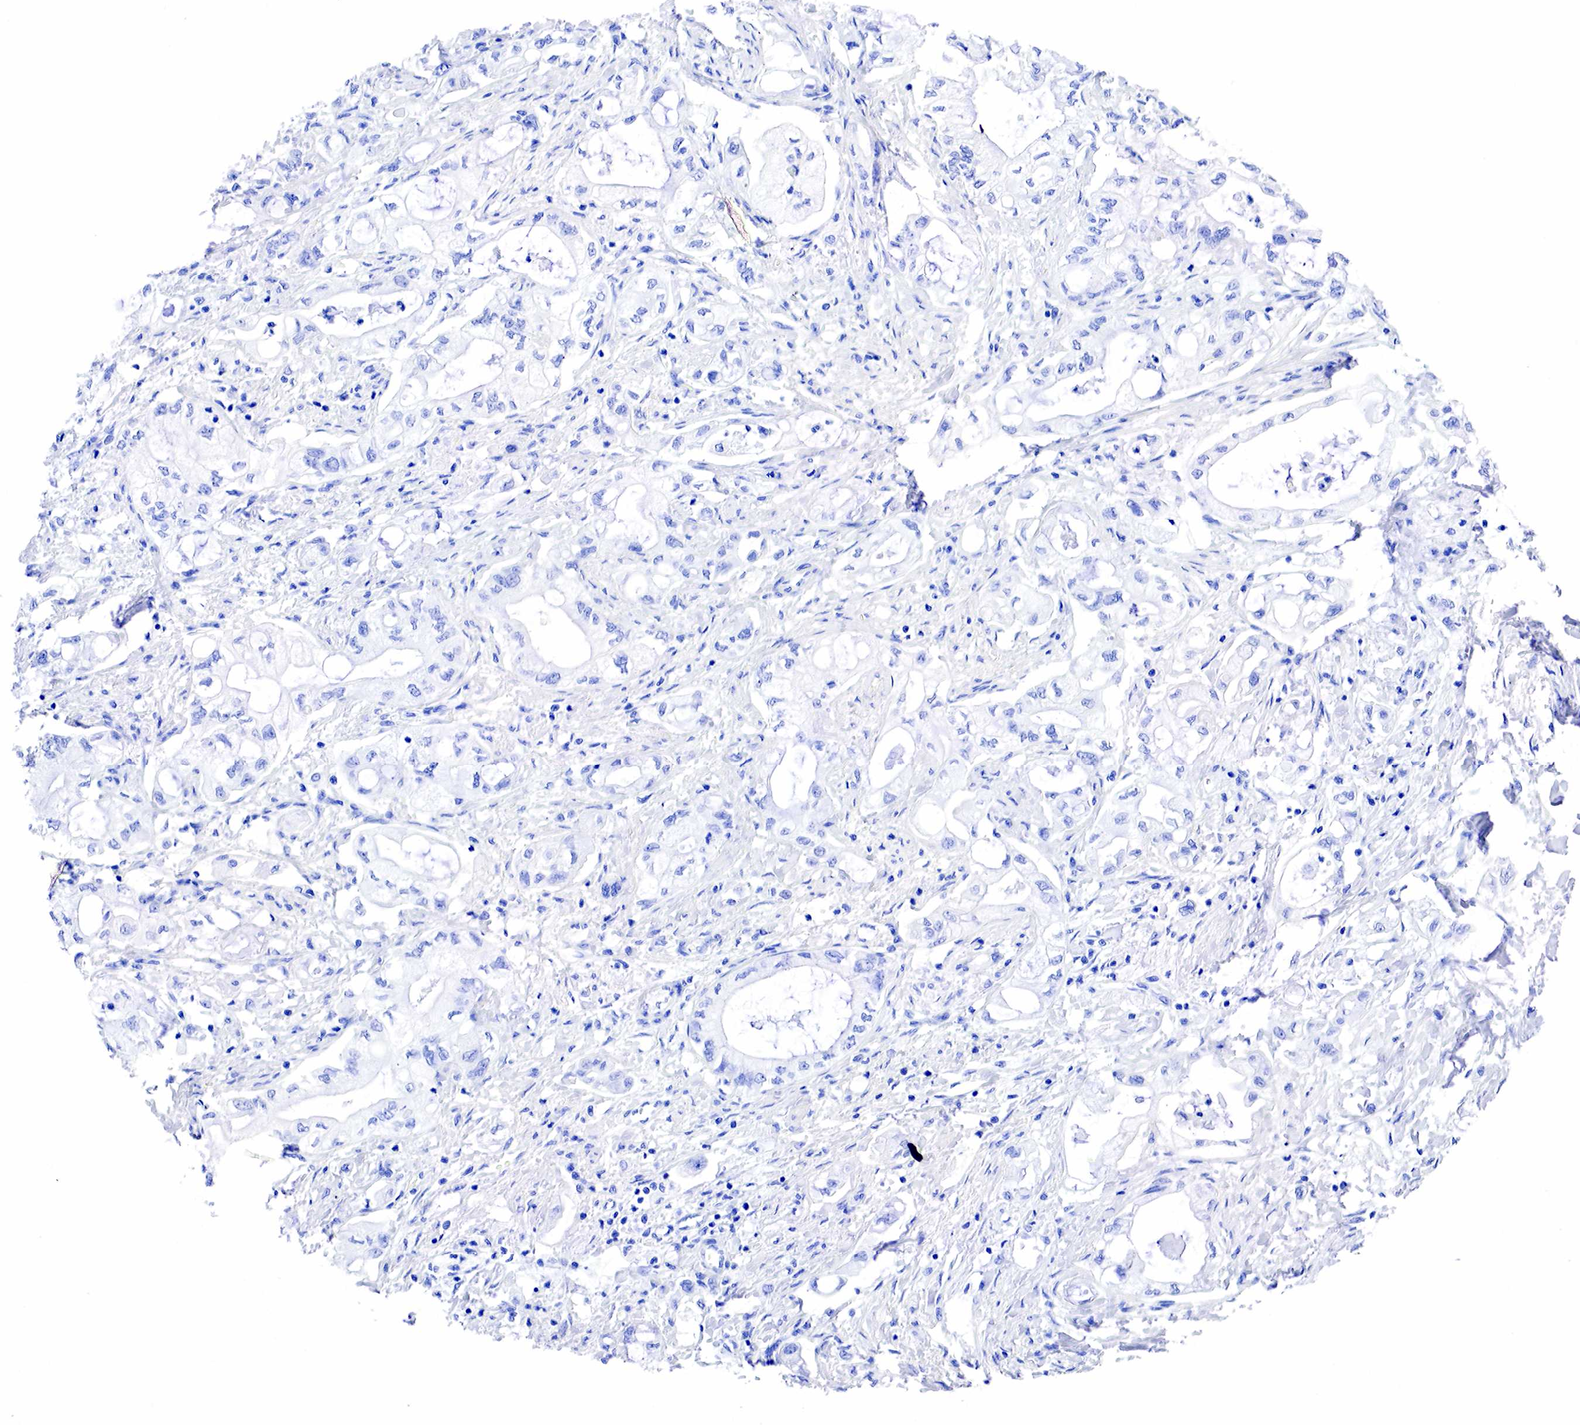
{"staining": {"intensity": "negative", "quantity": "none", "location": "none"}, "tissue": "pancreatic cancer", "cell_type": "Tumor cells", "image_type": "cancer", "snomed": [{"axis": "morphology", "description": "Adenocarcinoma, NOS"}, {"axis": "topography", "description": "Pancreas"}], "caption": "This is an IHC histopathology image of pancreatic cancer (adenocarcinoma). There is no positivity in tumor cells.", "gene": "KLK3", "patient": {"sex": "male", "age": 79}}